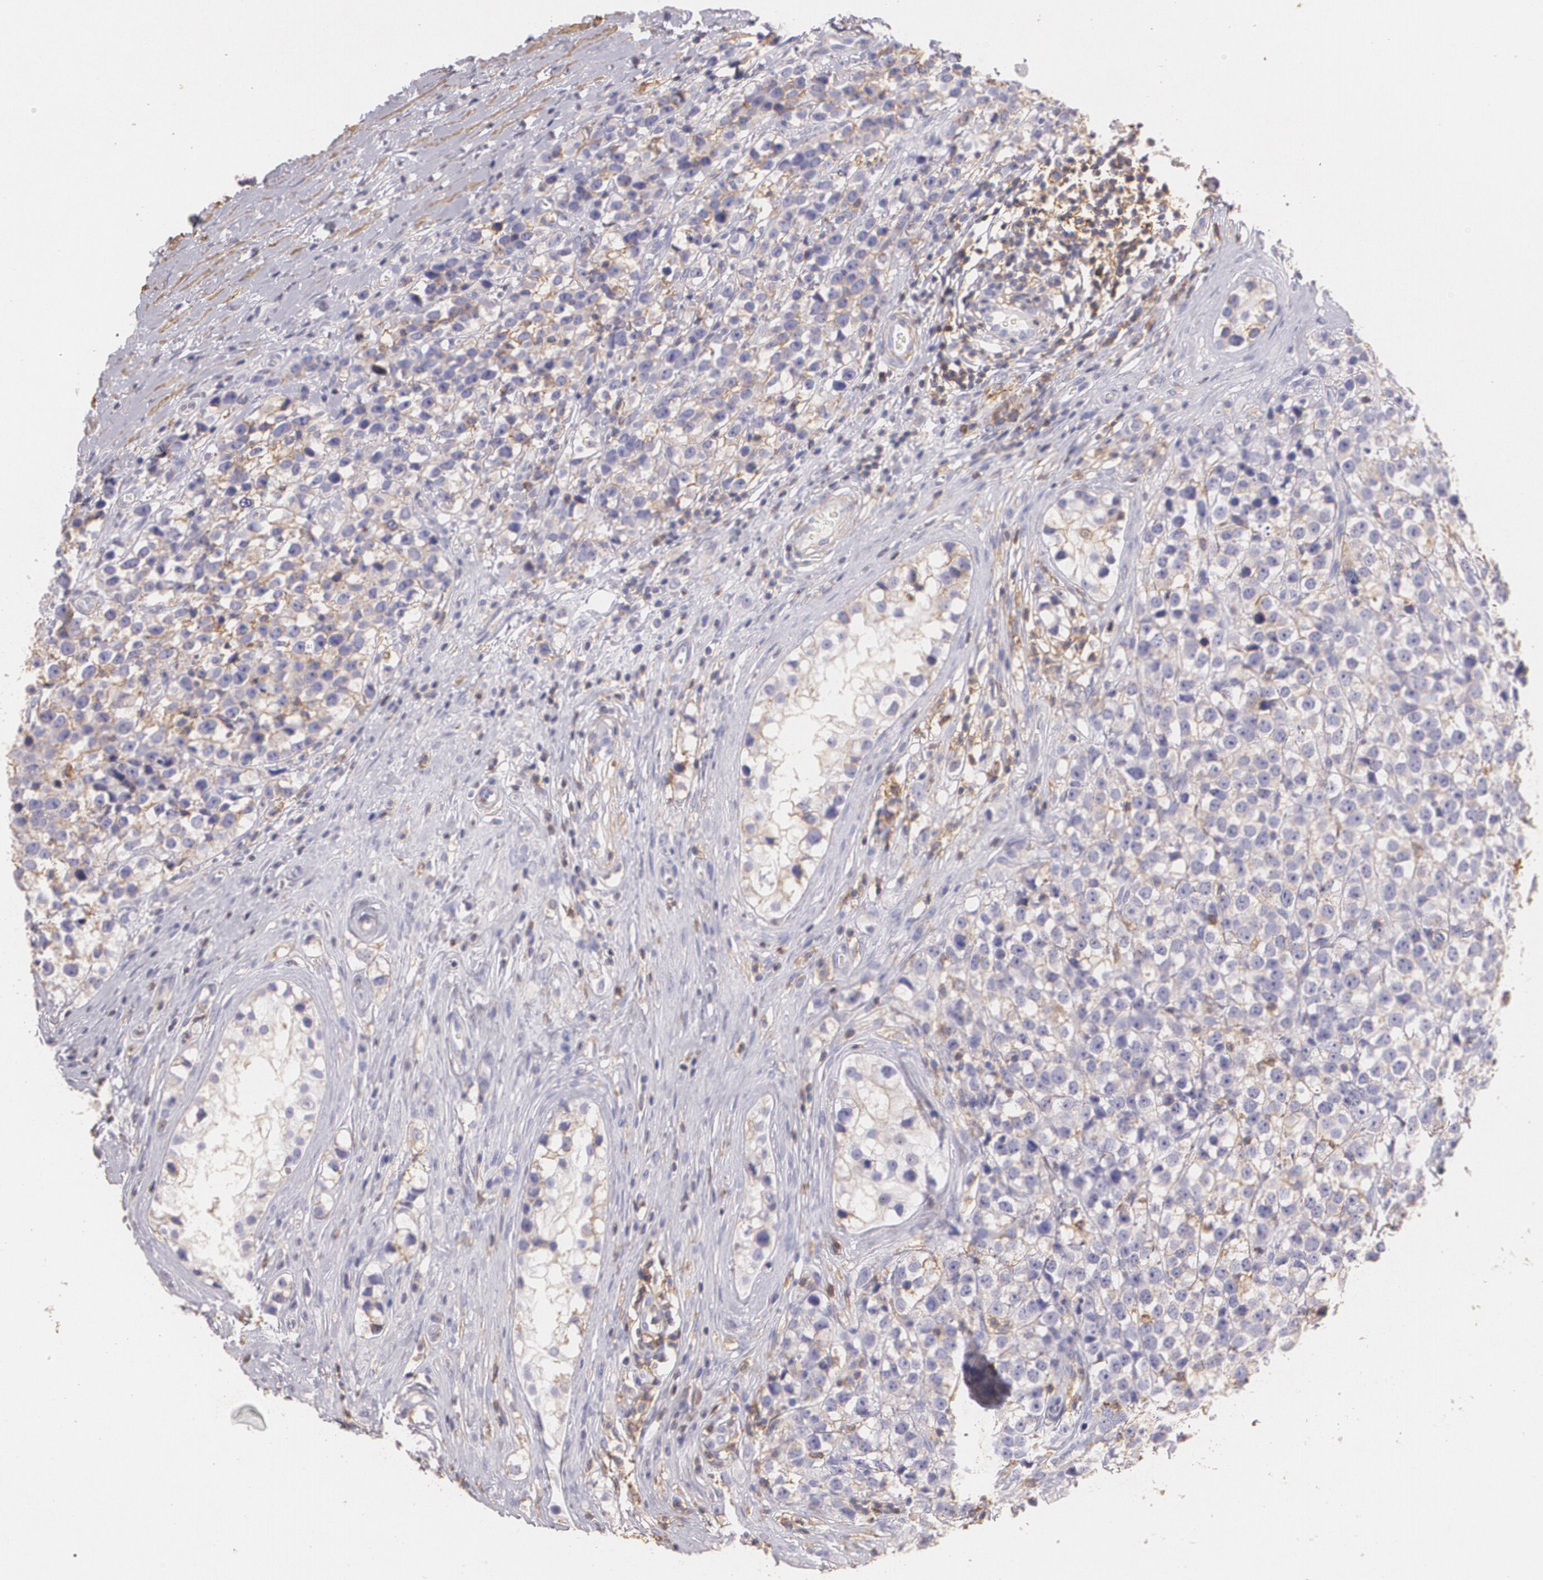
{"staining": {"intensity": "negative", "quantity": "none", "location": "none"}, "tissue": "testis cancer", "cell_type": "Tumor cells", "image_type": "cancer", "snomed": [{"axis": "morphology", "description": "Seminoma, NOS"}, {"axis": "topography", "description": "Testis"}], "caption": "Image shows no significant protein expression in tumor cells of testis seminoma.", "gene": "TGFBR1", "patient": {"sex": "male", "age": 25}}